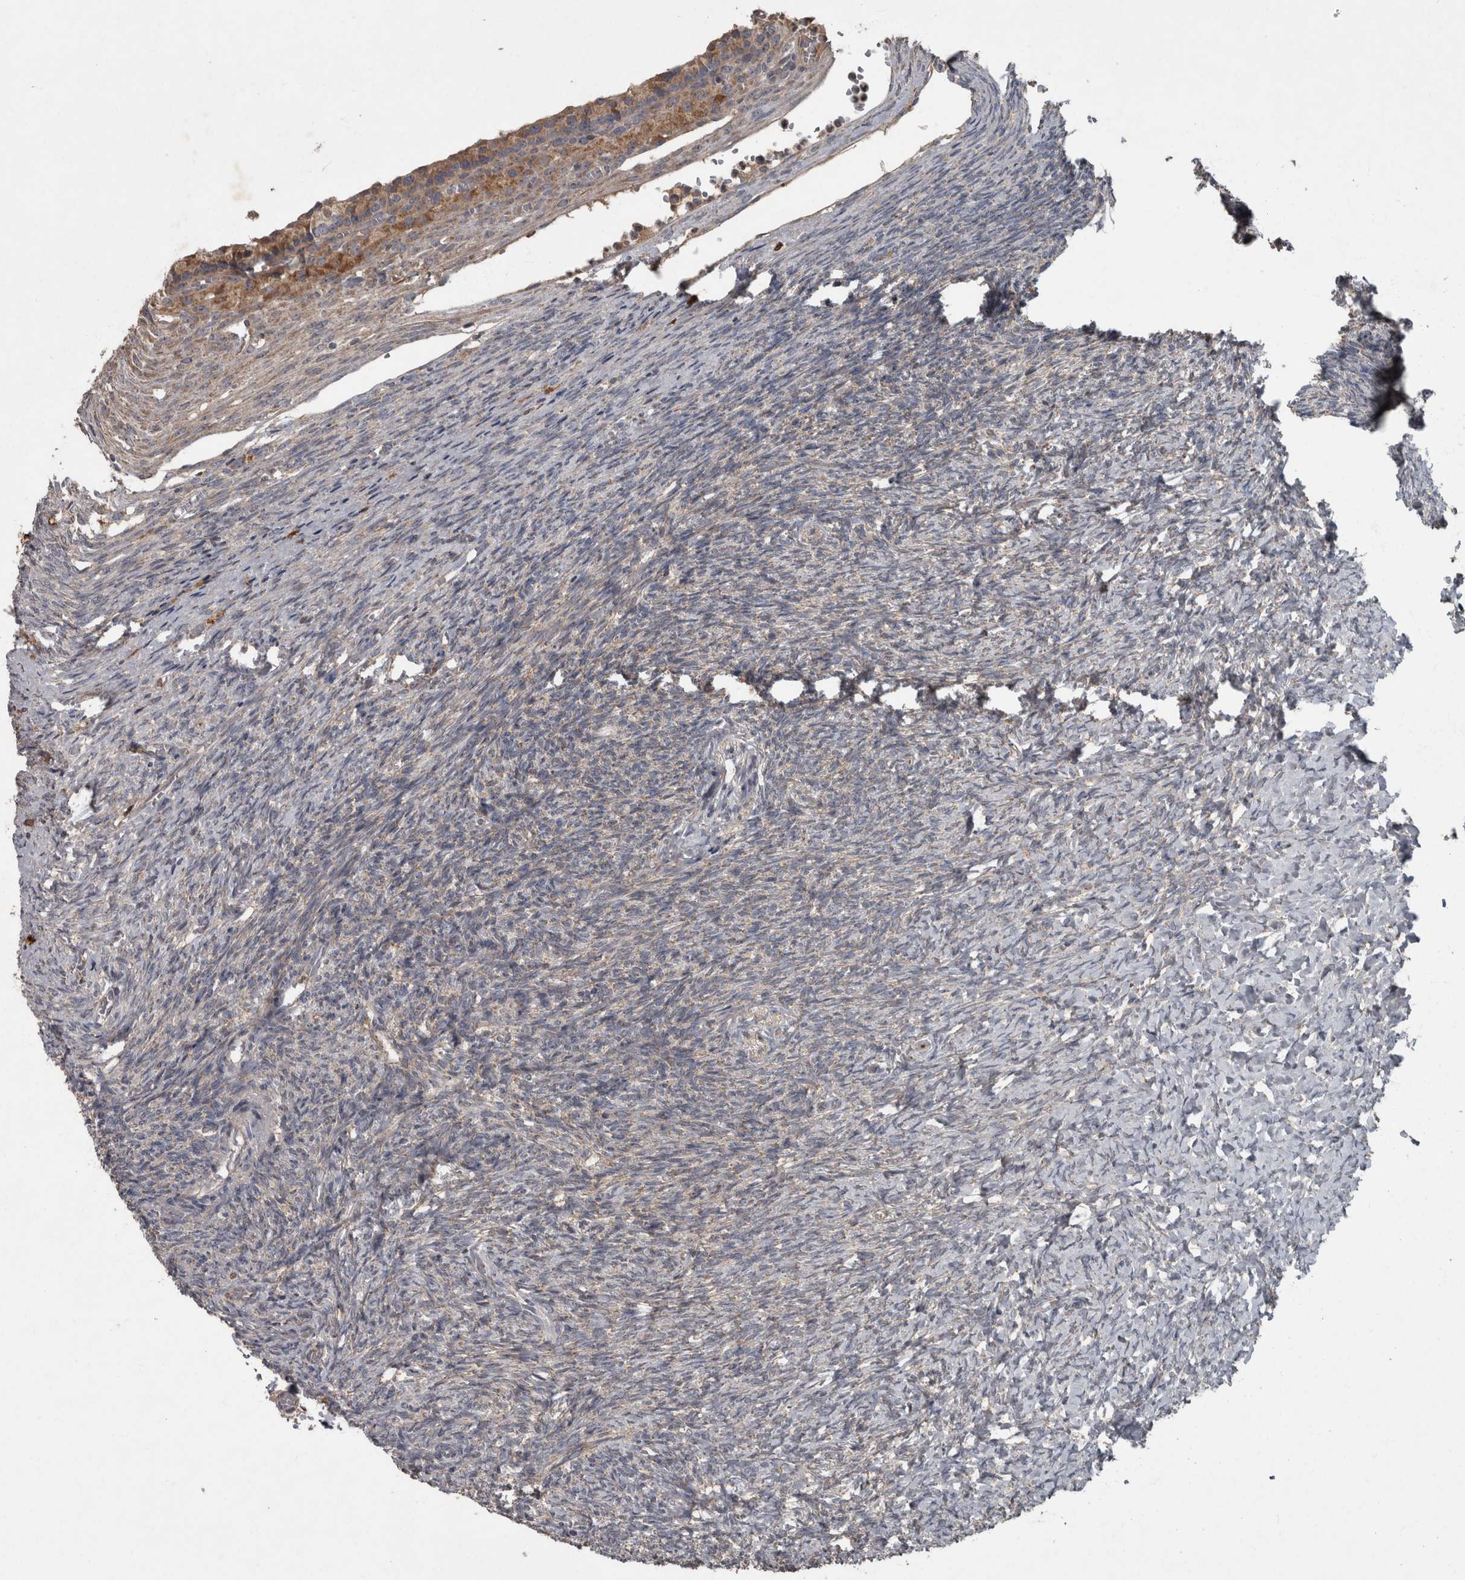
{"staining": {"intensity": "moderate", "quantity": "<25%", "location": "cytoplasmic/membranous"}, "tissue": "ovary", "cell_type": "Ovarian stroma cells", "image_type": "normal", "snomed": [{"axis": "morphology", "description": "Normal tissue, NOS"}, {"axis": "topography", "description": "Ovary"}], "caption": "Protein staining reveals moderate cytoplasmic/membranous positivity in approximately <25% of ovarian stroma cells in normal ovary. (Stains: DAB in brown, nuclei in blue, Microscopy: brightfield microscopy at high magnification).", "gene": "PPP1R3C", "patient": {"sex": "female", "age": 41}}